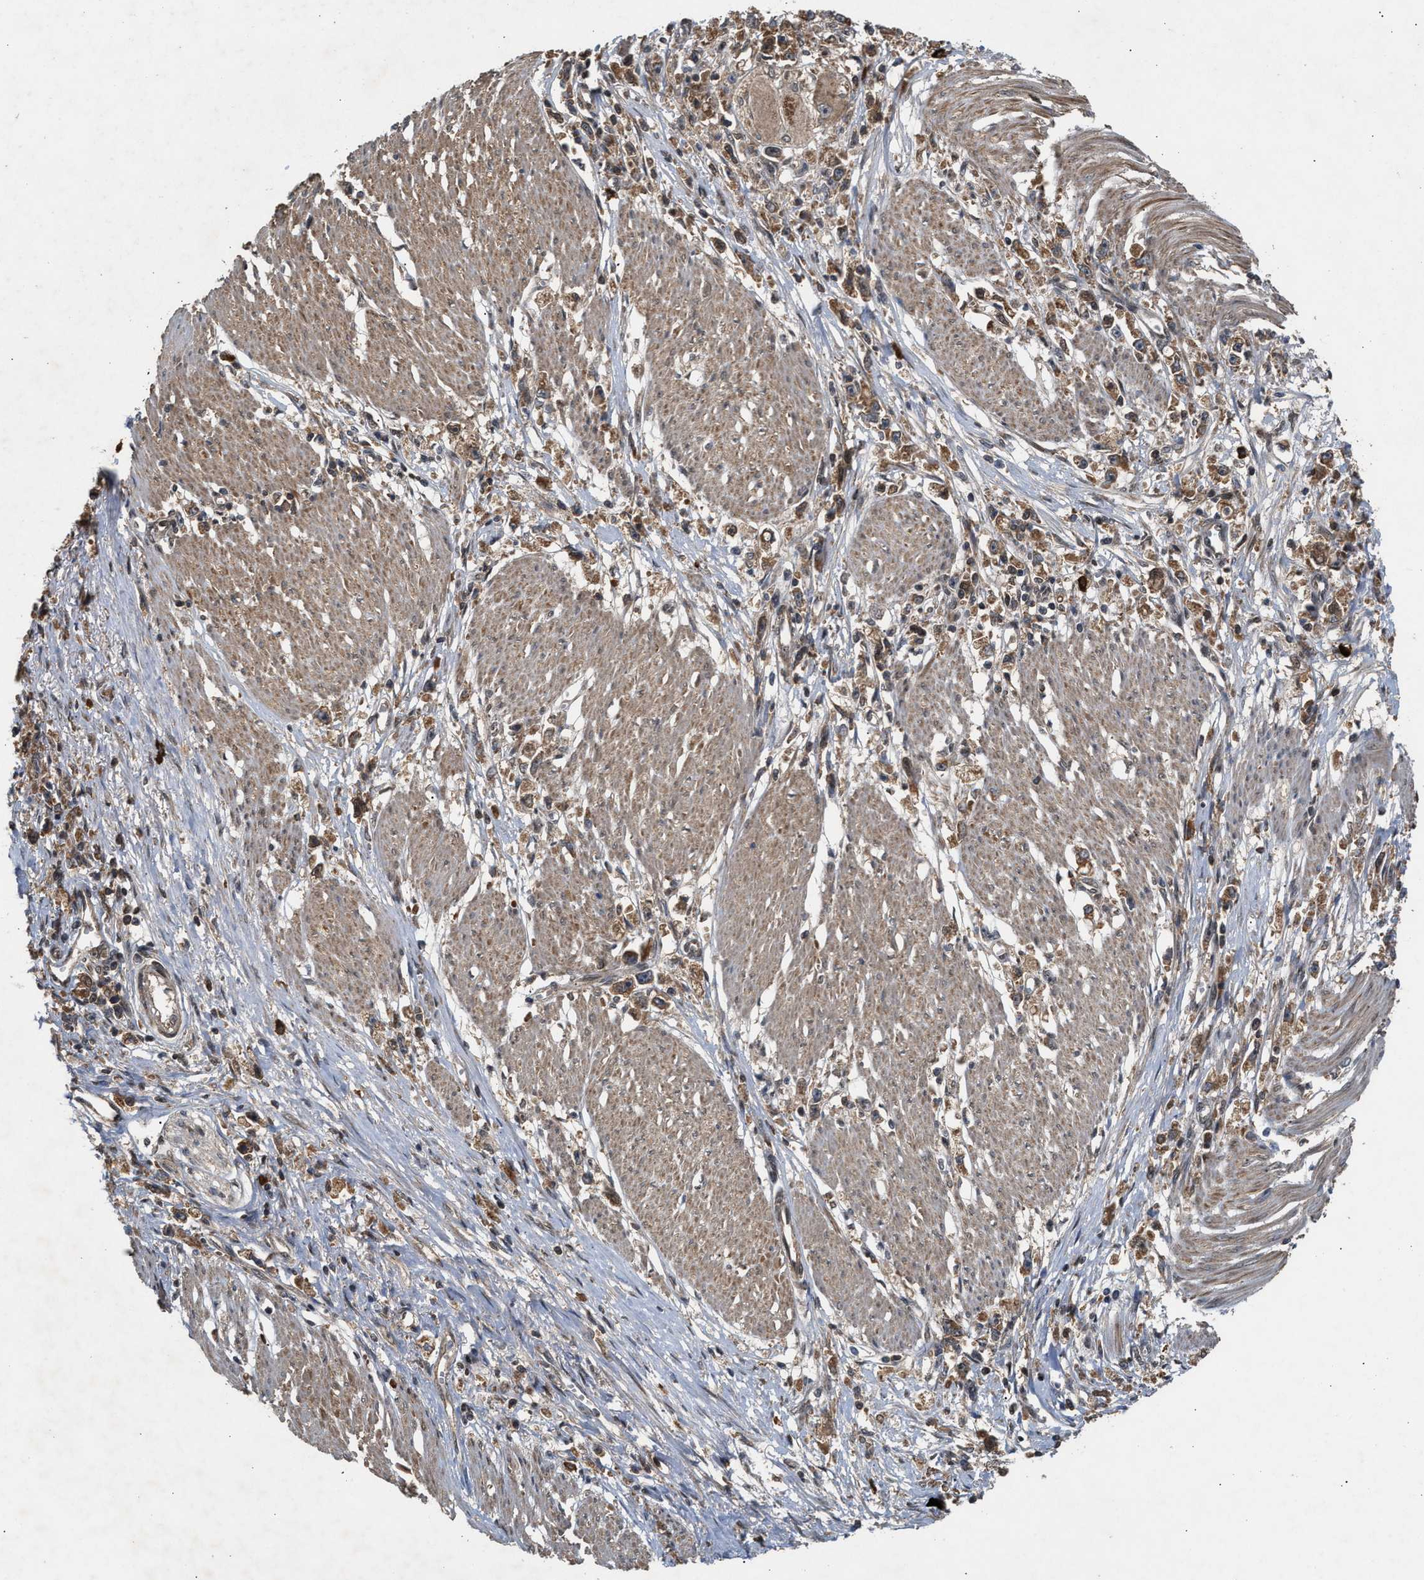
{"staining": {"intensity": "moderate", "quantity": ">75%", "location": "cytoplasmic/membranous"}, "tissue": "stomach cancer", "cell_type": "Tumor cells", "image_type": "cancer", "snomed": [{"axis": "morphology", "description": "Adenocarcinoma, NOS"}, {"axis": "topography", "description": "Stomach"}], "caption": "About >75% of tumor cells in human stomach cancer (adenocarcinoma) exhibit moderate cytoplasmic/membranous protein staining as visualized by brown immunohistochemical staining.", "gene": "RUSC2", "patient": {"sex": "female", "age": 59}}